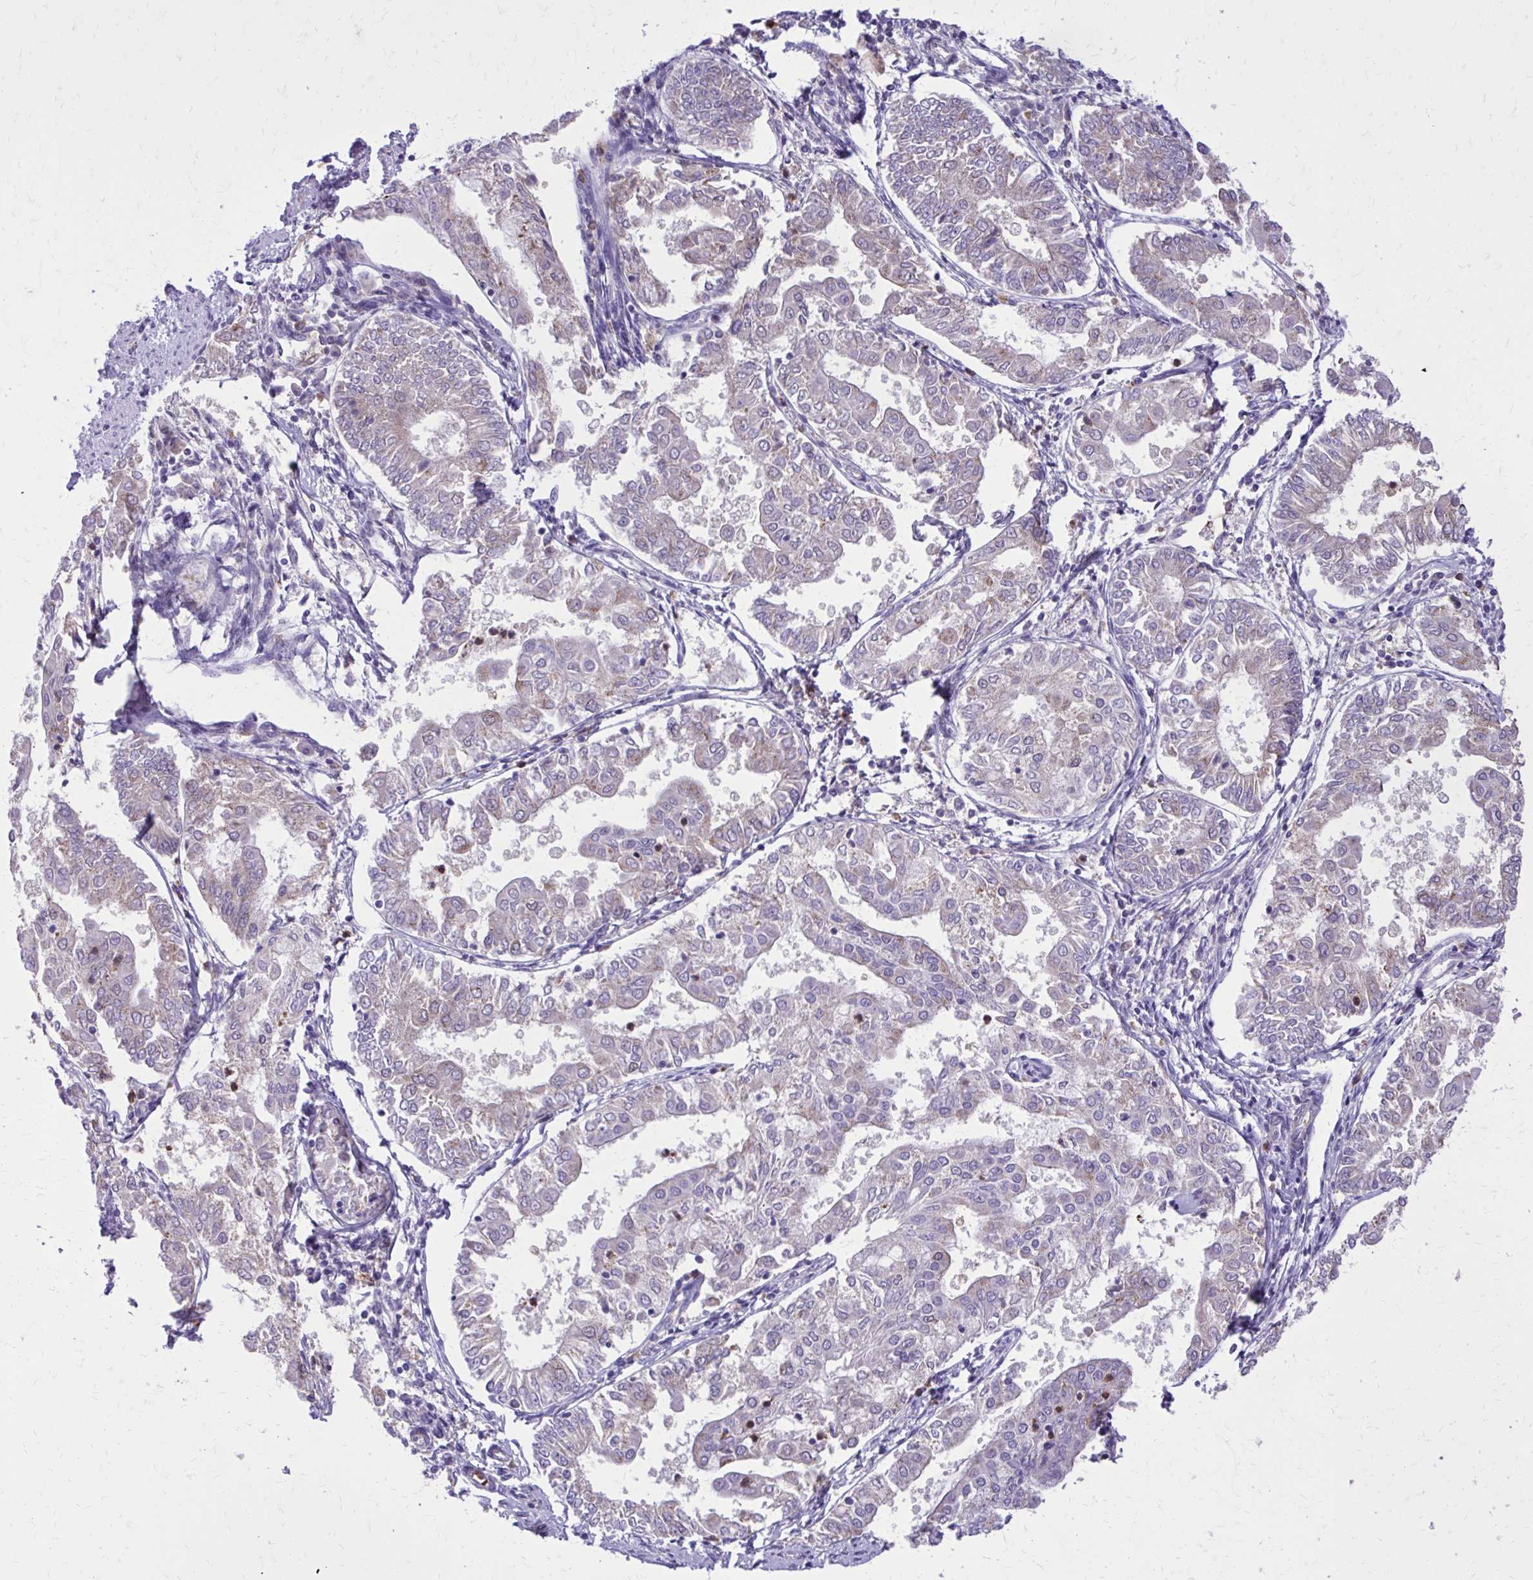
{"staining": {"intensity": "negative", "quantity": "none", "location": "none"}, "tissue": "endometrial cancer", "cell_type": "Tumor cells", "image_type": "cancer", "snomed": [{"axis": "morphology", "description": "Adenocarcinoma, NOS"}, {"axis": "topography", "description": "Endometrium"}], "caption": "Immunohistochemical staining of adenocarcinoma (endometrial) shows no significant staining in tumor cells.", "gene": "CAT", "patient": {"sex": "female", "age": 68}}